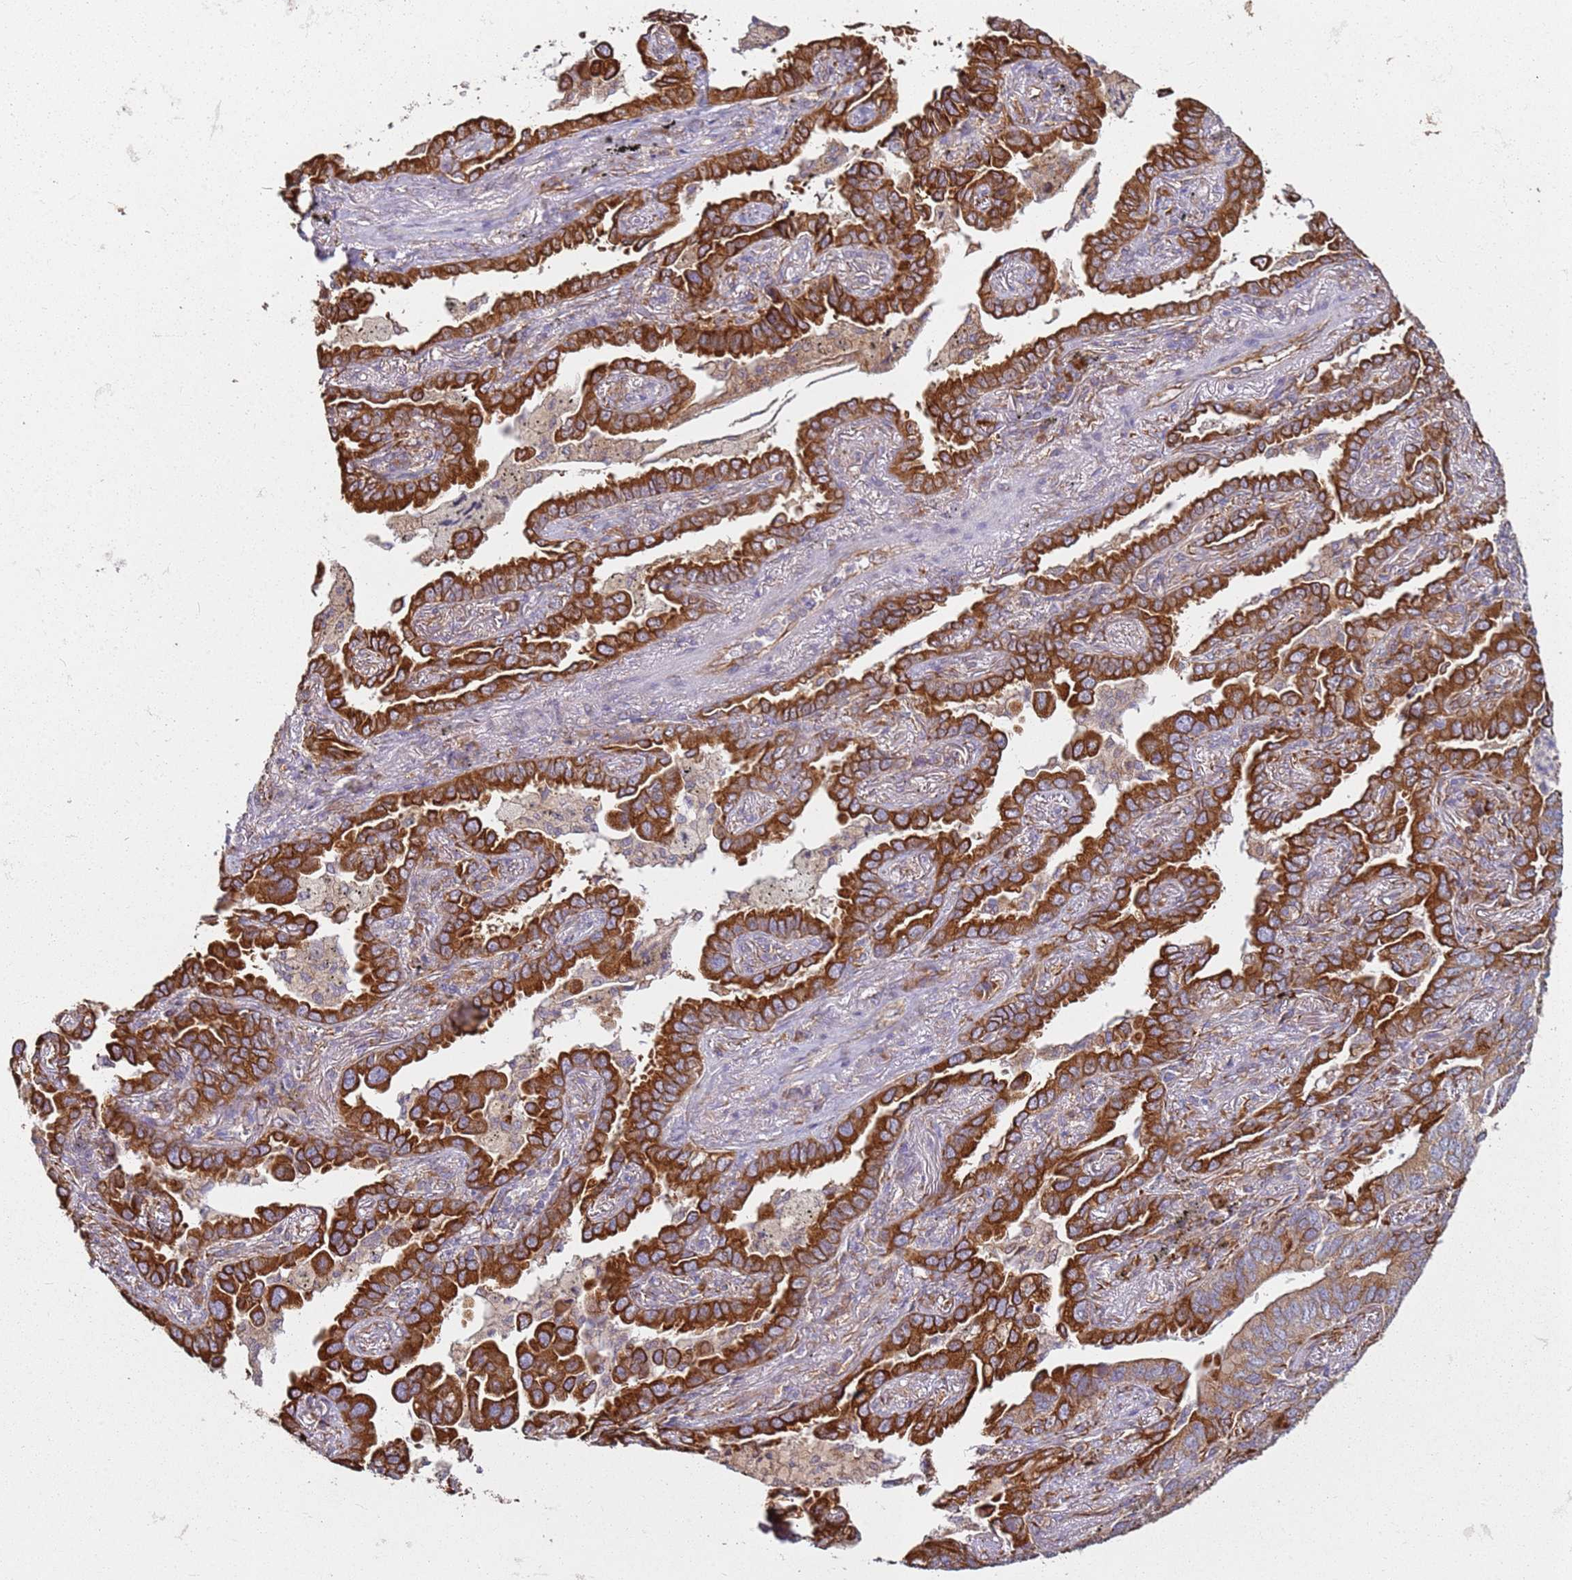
{"staining": {"intensity": "strong", "quantity": ">75%", "location": "cytoplasmic/membranous"}, "tissue": "lung cancer", "cell_type": "Tumor cells", "image_type": "cancer", "snomed": [{"axis": "morphology", "description": "Adenocarcinoma, NOS"}, {"axis": "topography", "description": "Lung"}], "caption": "A high amount of strong cytoplasmic/membranous positivity is present in about >75% of tumor cells in lung cancer tissue.", "gene": "ARFRP1", "patient": {"sex": "male", "age": 67}}